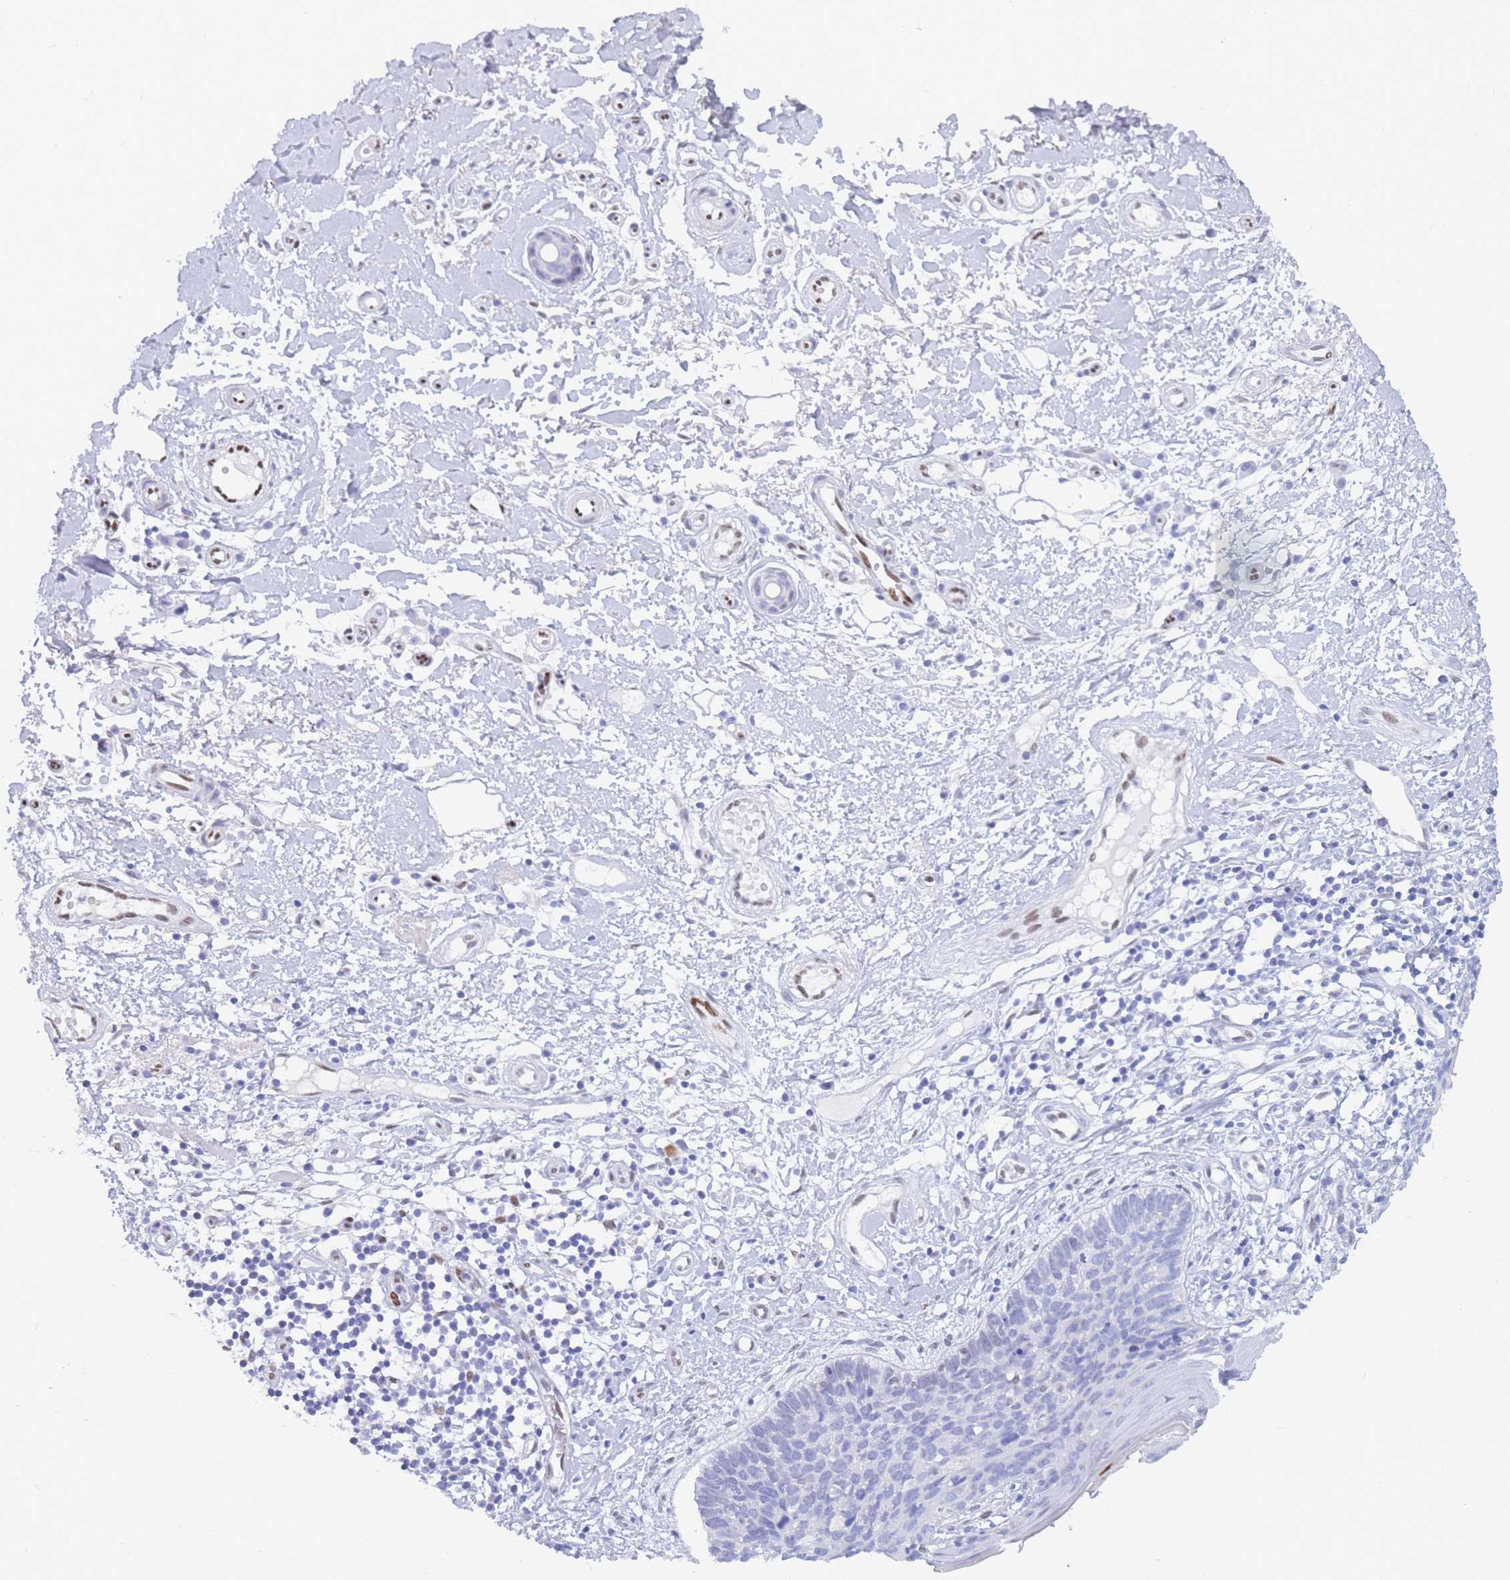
{"staining": {"intensity": "negative", "quantity": "none", "location": "none"}, "tissue": "skin cancer", "cell_type": "Tumor cells", "image_type": "cancer", "snomed": [{"axis": "morphology", "description": "Basal cell carcinoma"}, {"axis": "topography", "description": "Skin"}], "caption": "Tumor cells show no significant staining in skin cancer.", "gene": "PSMB5", "patient": {"sex": "male", "age": 78}}